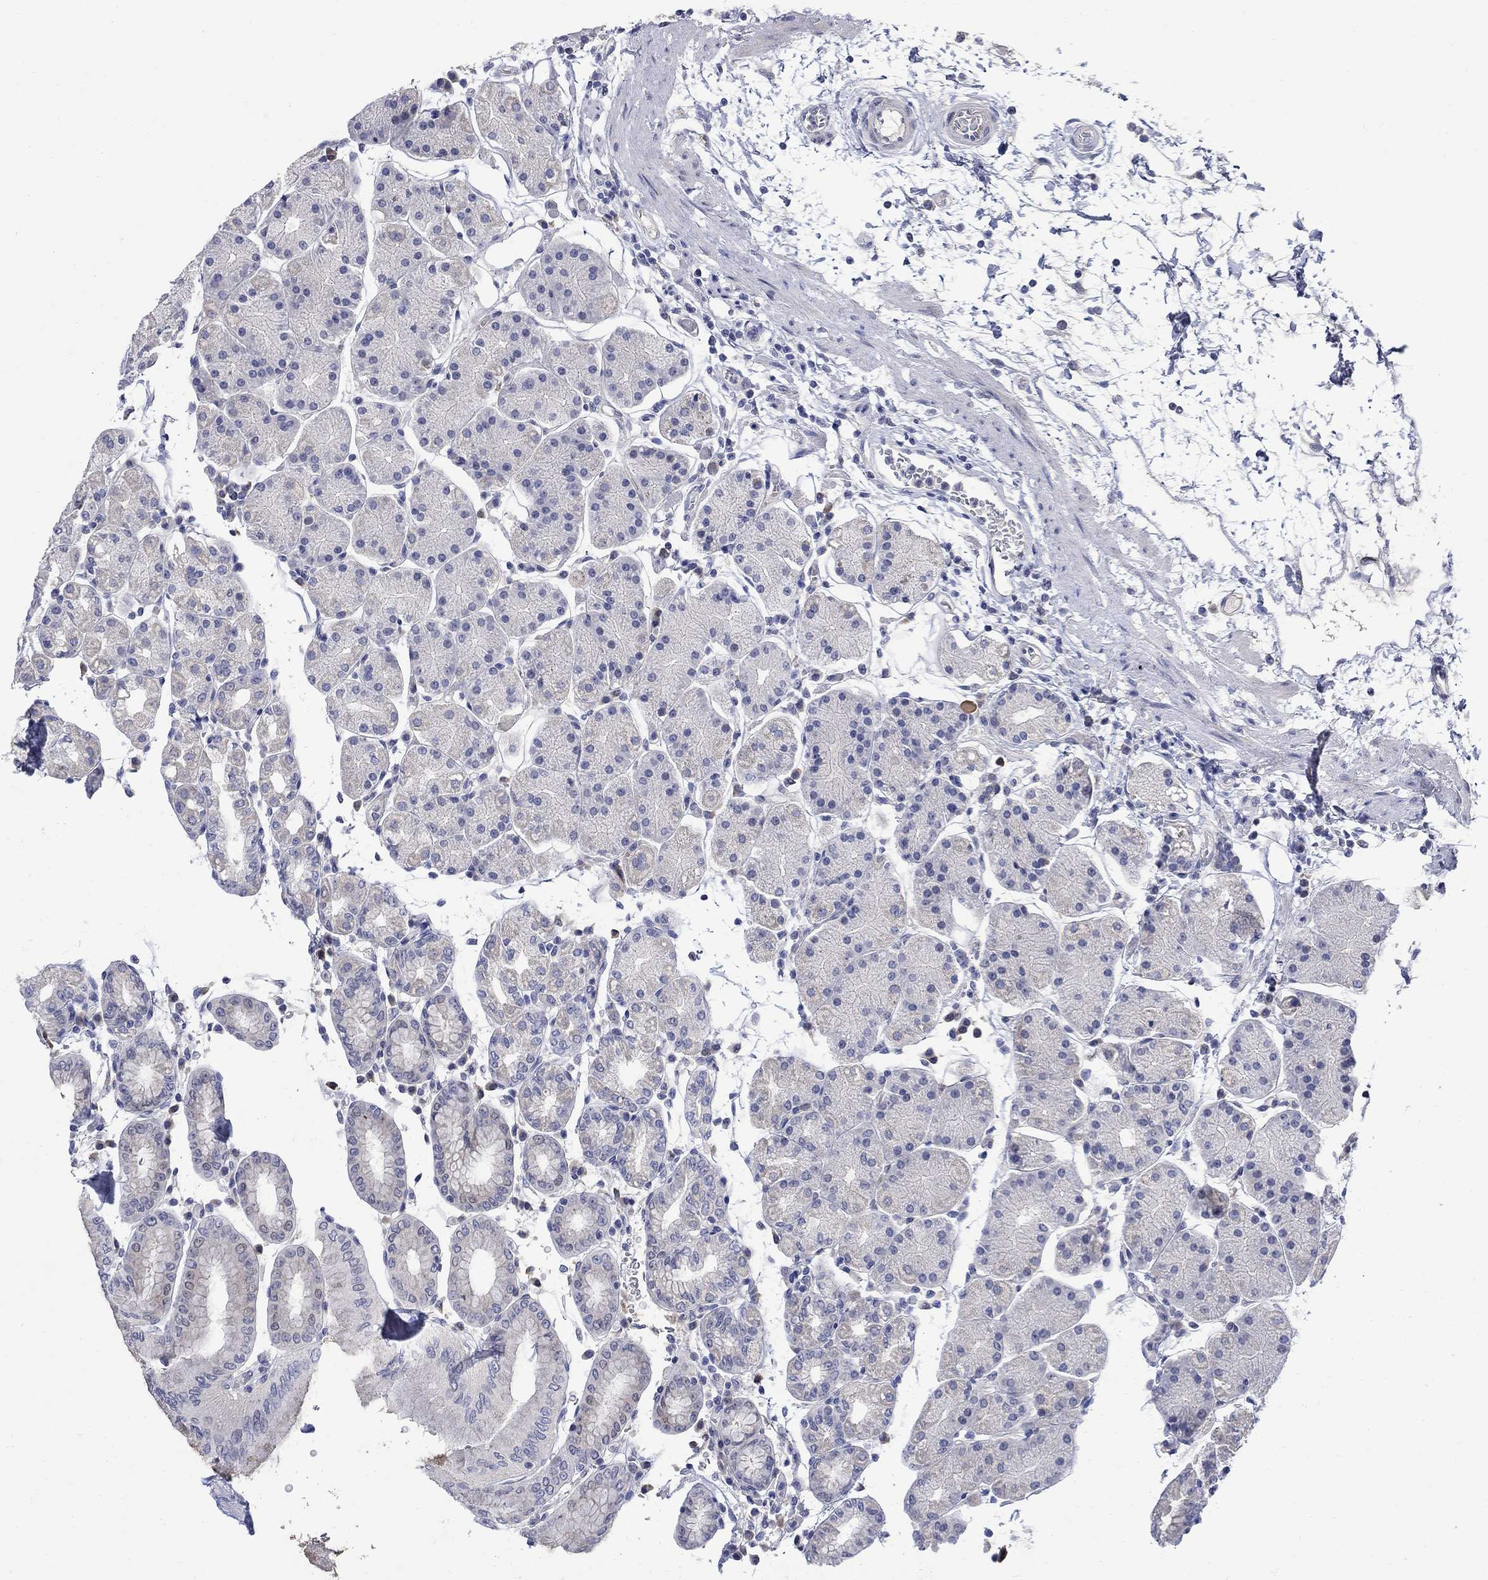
{"staining": {"intensity": "negative", "quantity": "none", "location": "none"}, "tissue": "stomach", "cell_type": "Glandular cells", "image_type": "normal", "snomed": [{"axis": "morphology", "description": "Normal tissue, NOS"}, {"axis": "topography", "description": "Stomach"}], "caption": "DAB (3,3'-diaminobenzidine) immunohistochemical staining of normal human stomach shows no significant staining in glandular cells.", "gene": "DLK1", "patient": {"sex": "male", "age": 54}}